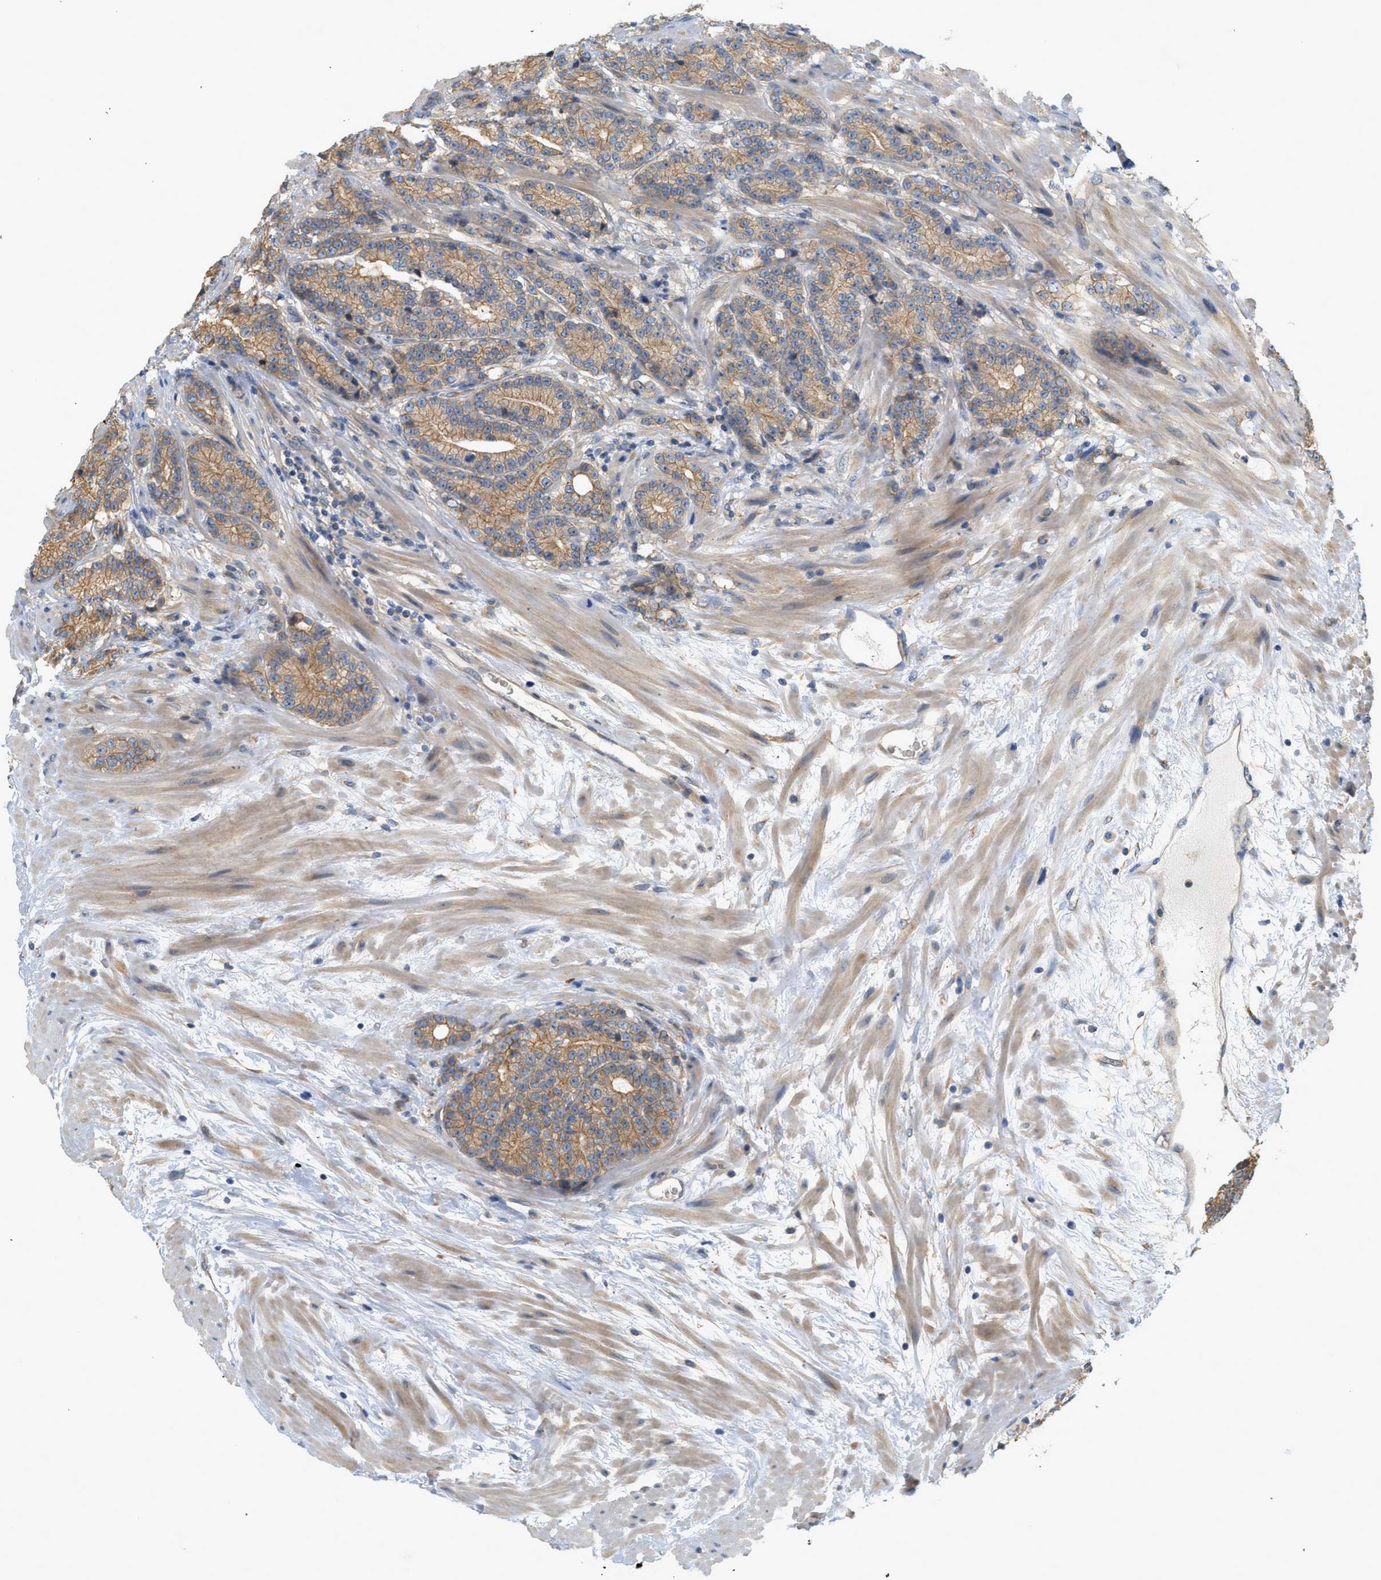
{"staining": {"intensity": "moderate", "quantity": ">75%", "location": "cytoplasmic/membranous"}, "tissue": "prostate cancer", "cell_type": "Tumor cells", "image_type": "cancer", "snomed": [{"axis": "morphology", "description": "Adenocarcinoma, High grade"}, {"axis": "topography", "description": "Prostate"}], "caption": "The micrograph reveals staining of prostate cancer (adenocarcinoma (high-grade)), revealing moderate cytoplasmic/membranous protein expression (brown color) within tumor cells. (Stains: DAB in brown, nuclei in blue, Microscopy: brightfield microscopy at high magnification).", "gene": "CTXN1", "patient": {"sex": "male", "age": 61}}